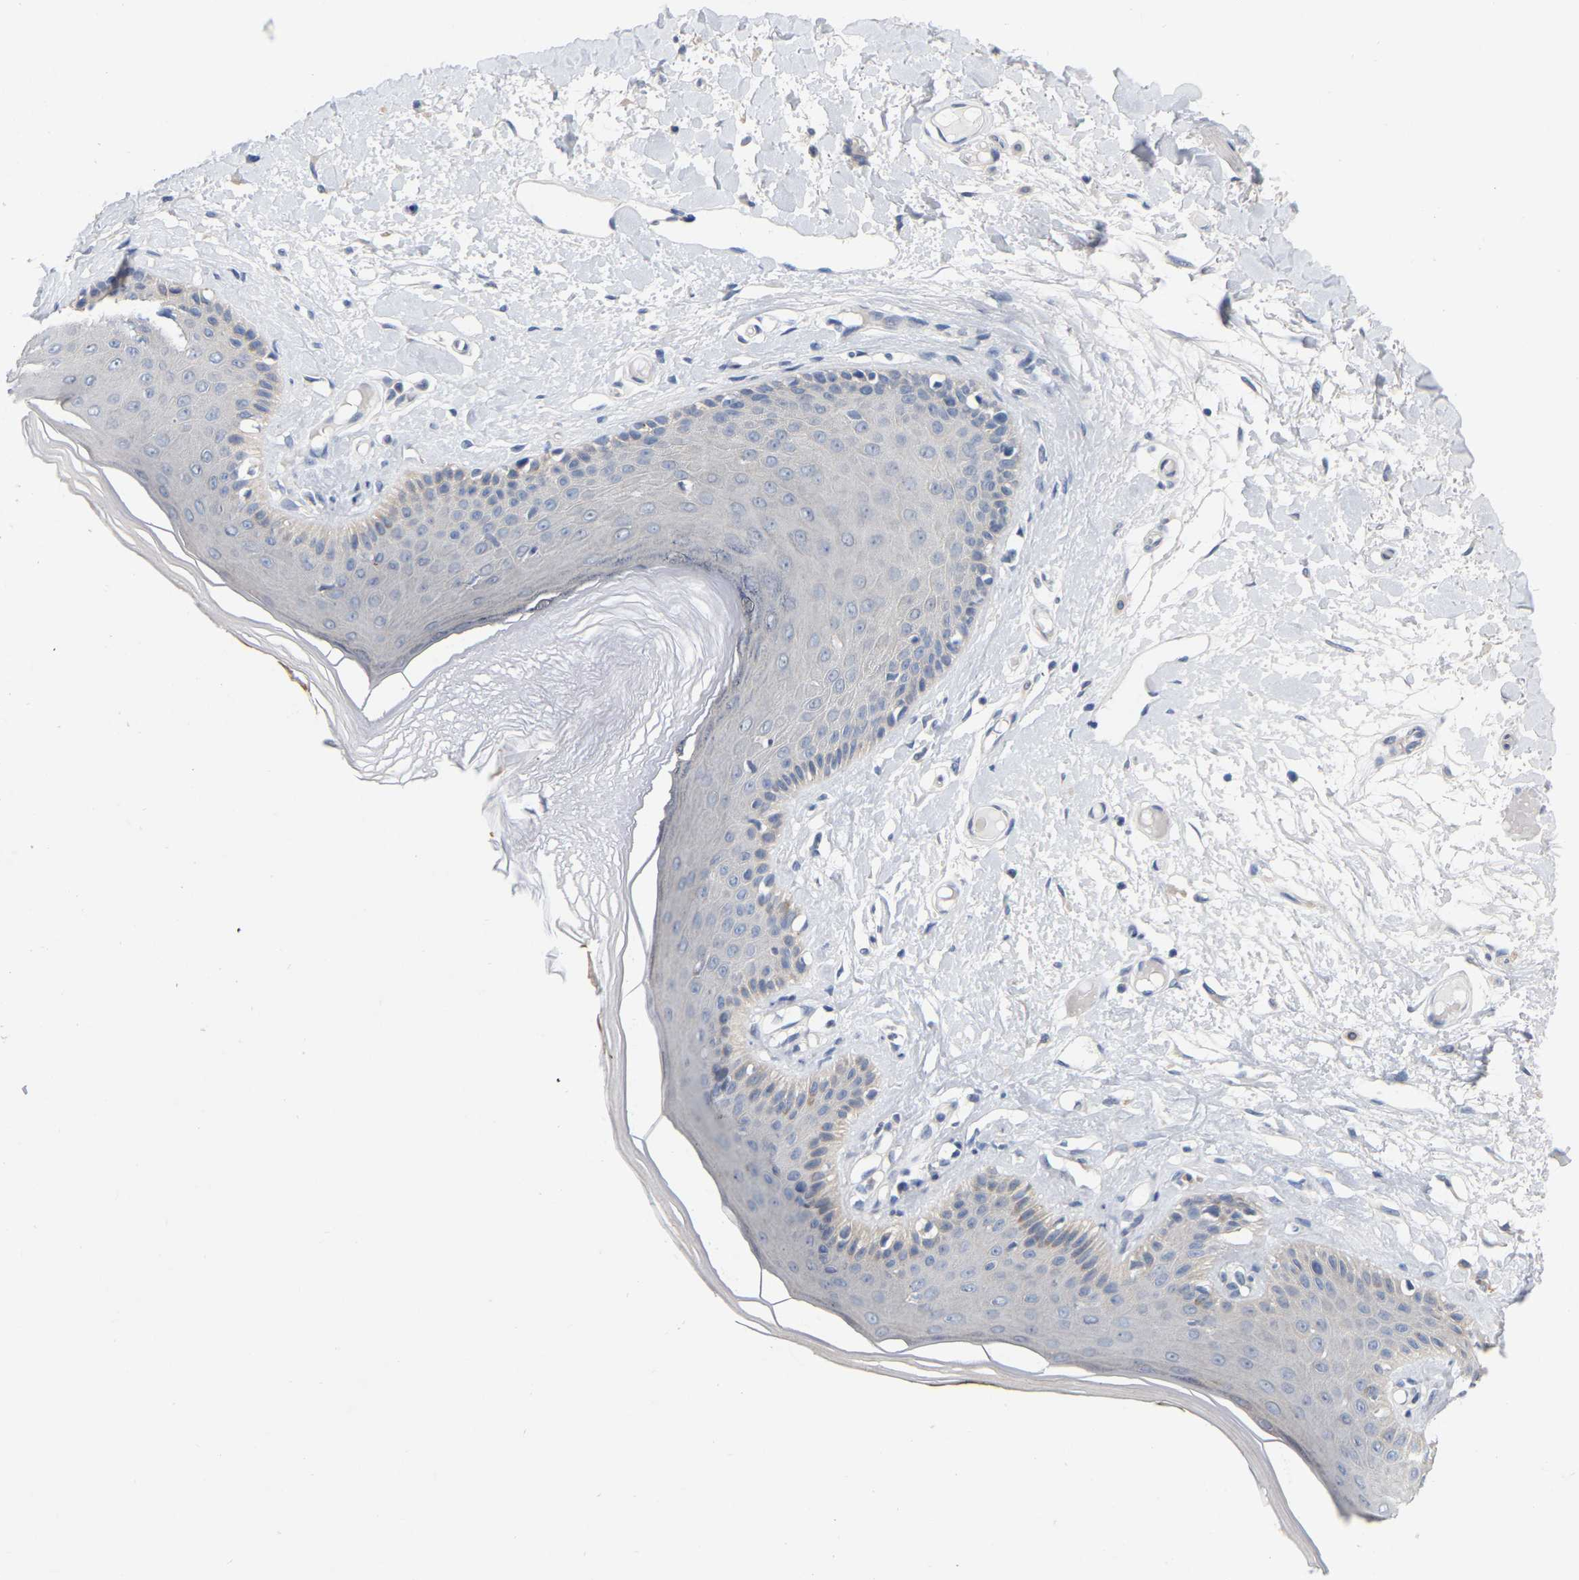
{"staining": {"intensity": "moderate", "quantity": "<25%", "location": "cytoplasmic/membranous"}, "tissue": "skin", "cell_type": "Epidermal cells", "image_type": "normal", "snomed": [{"axis": "morphology", "description": "Normal tissue, NOS"}, {"axis": "topography", "description": "Vulva"}], "caption": "IHC histopathology image of normal skin: skin stained using IHC shows low levels of moderate protein expression localized specifically in the cytoplasmic/membranous of epidermal cells, appearing as a cytoplasmic/membranous brown color.", "gene": "WIPI2", "patient": {"sex": "female", "age": 73}}